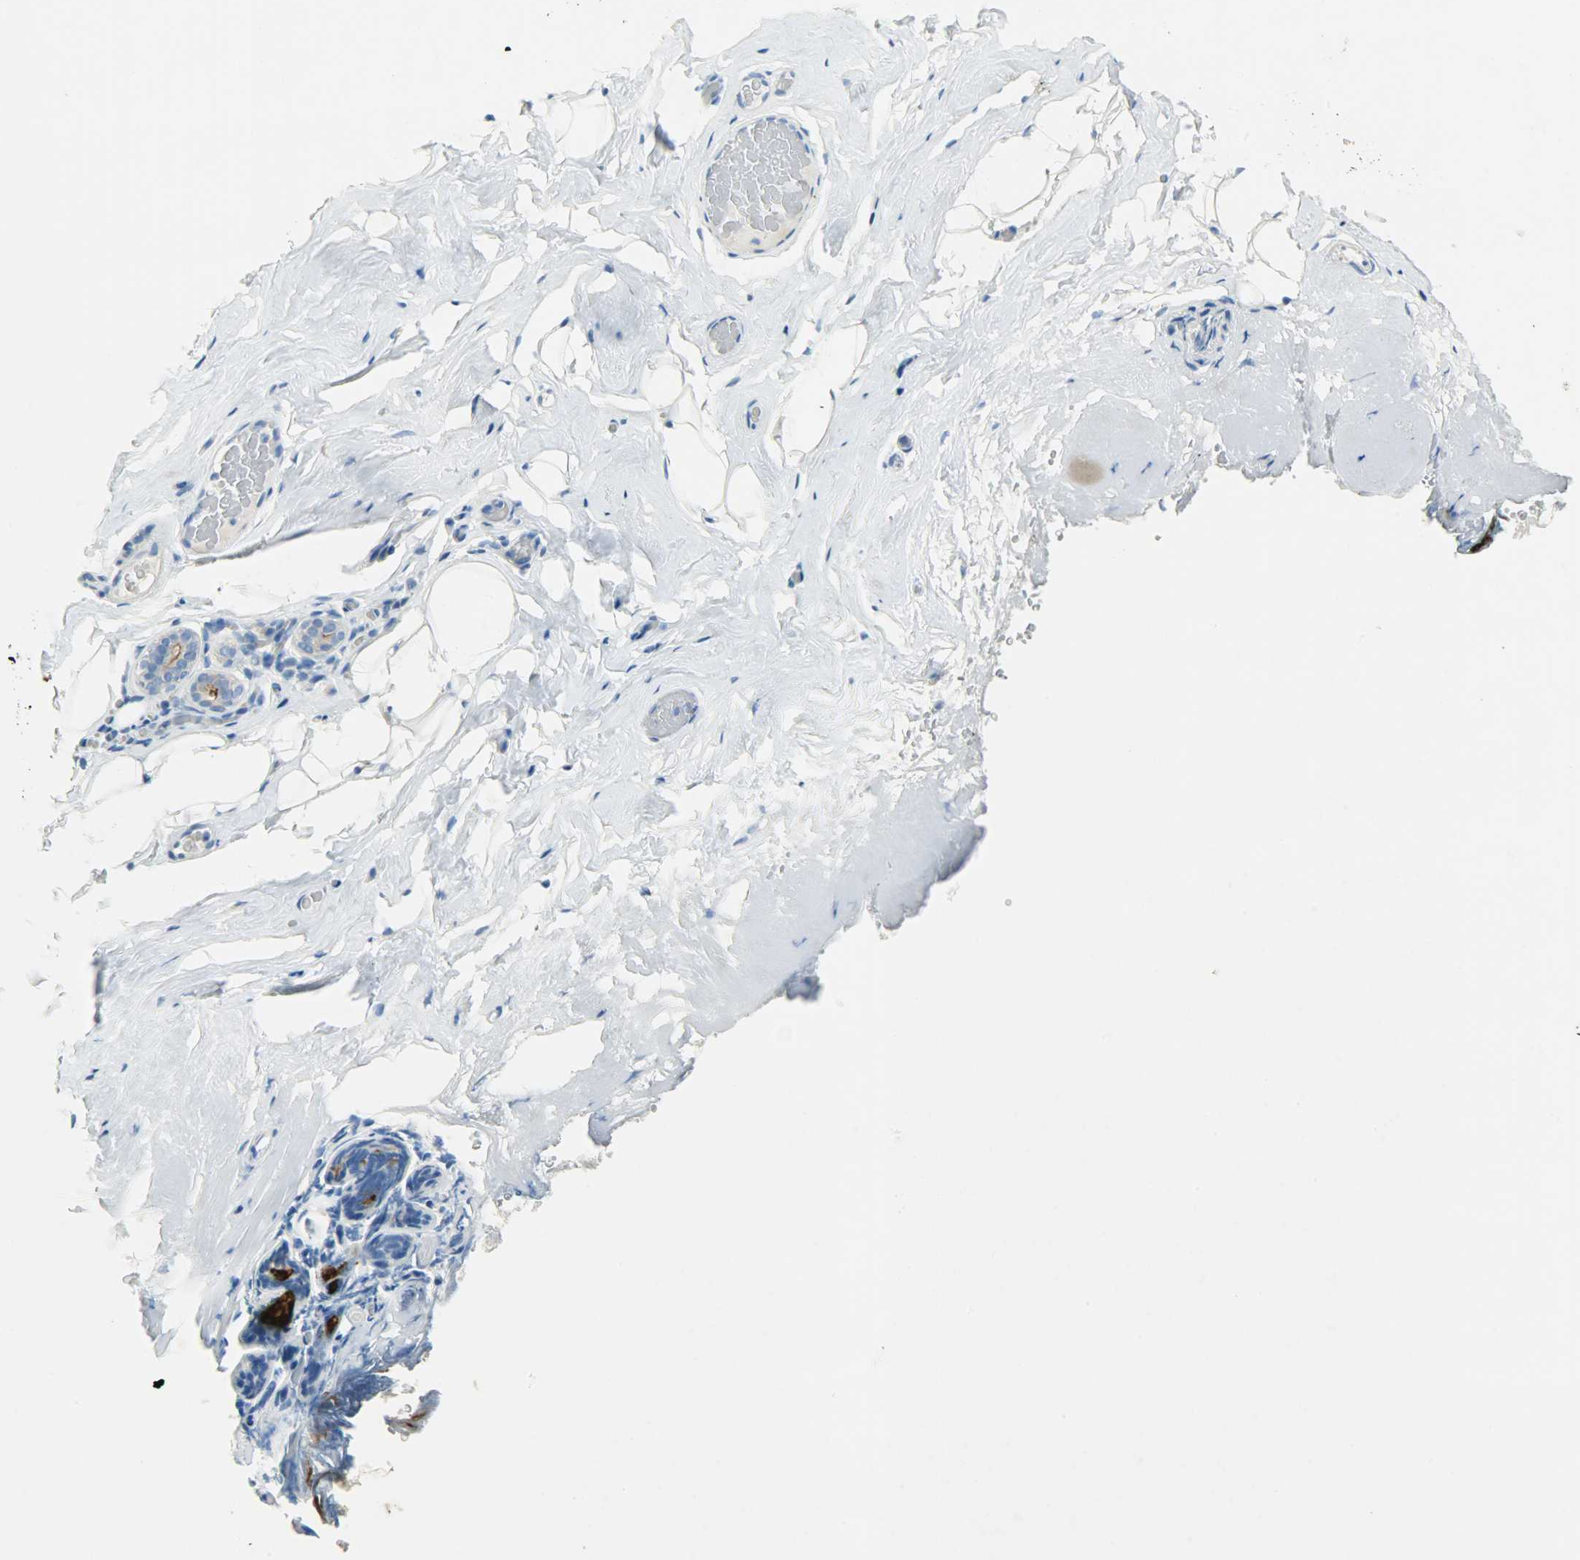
{"staining": {"intensity": "negative", "quantity": "none", "location": "none"}, "tissue": "breast", "cell_type": "Adipocytes", "image_type": "normal", "snomed": [{"axis": "morphology", "description": "Normal tissue, NOS"}, {"axis": "topography", "description": "Breast"}, {"axis": "topography", "description": "Soft tissue"}], "caption": "Breast was stained to show a protein in brown. There is no significant expression in adipocytes. (DAB IHC with hematoxylin counter stain).", "gene": "PROM1", "patient": {"sex": "female", "age": 75}}